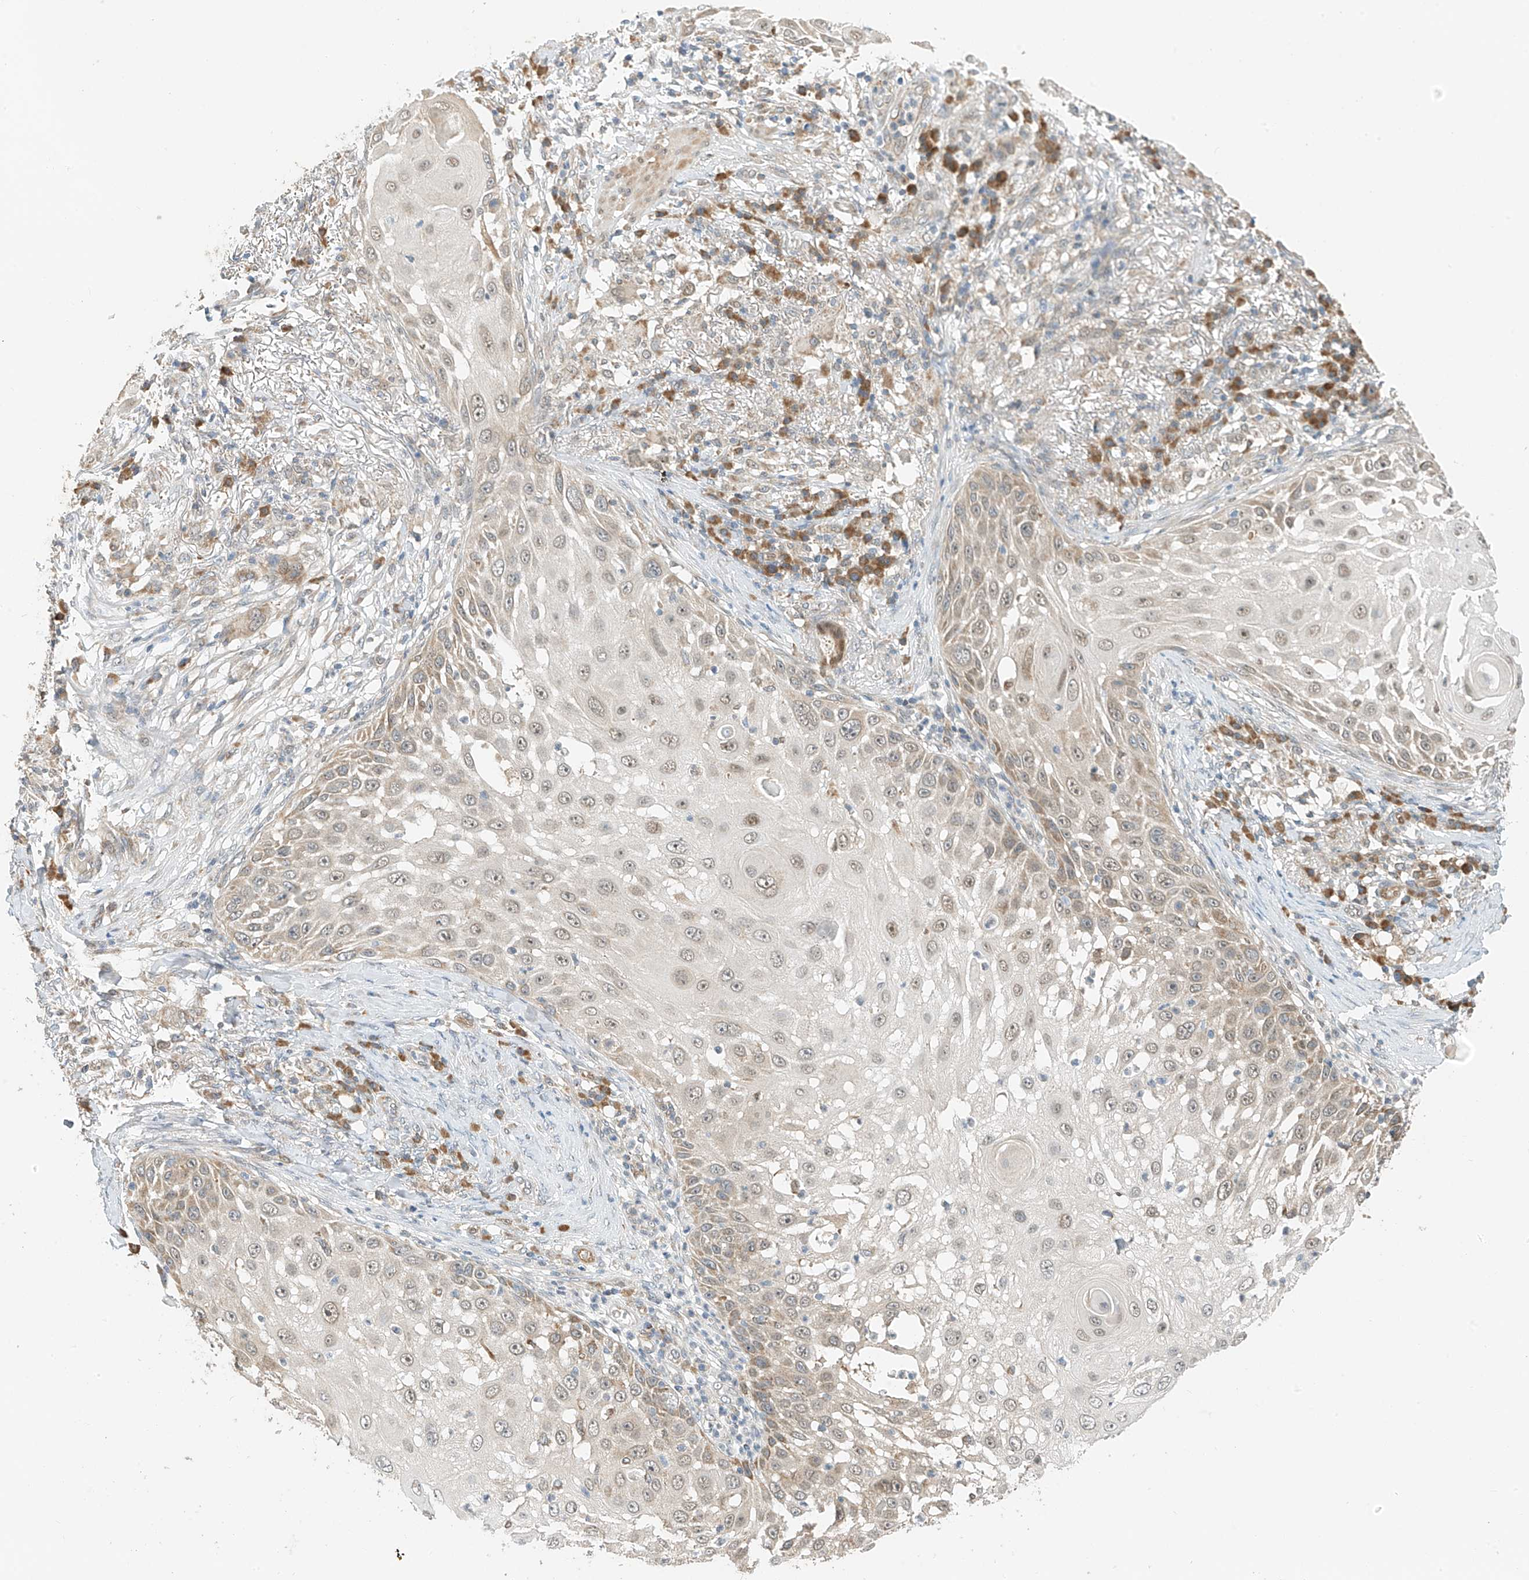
{"staining": {"intensity": "moderate", "quantity": "25%-75%", "location": "cytoplasmic/membranous,nuclear"}, "tissue": "skin cancer", "cell_type": "Tumor cells", "image_type": "cancer", "snomed": [{"axis": "morphology", "description": "Squamous cell carcinoma, NOS"}, {"axis": "topography", "description": "Skin"}], "caption": "Immunohistochemistry (IHC) (DAB (3,3'-diaminobenzidine)) staining of human skin cancer demonstrates moderate cytoplasmic/membranous and nuclear protein staining in about 25%-75% of tumor cells.", "gene": "PPA2", "patient": {"sex": "female", "age": 44}}